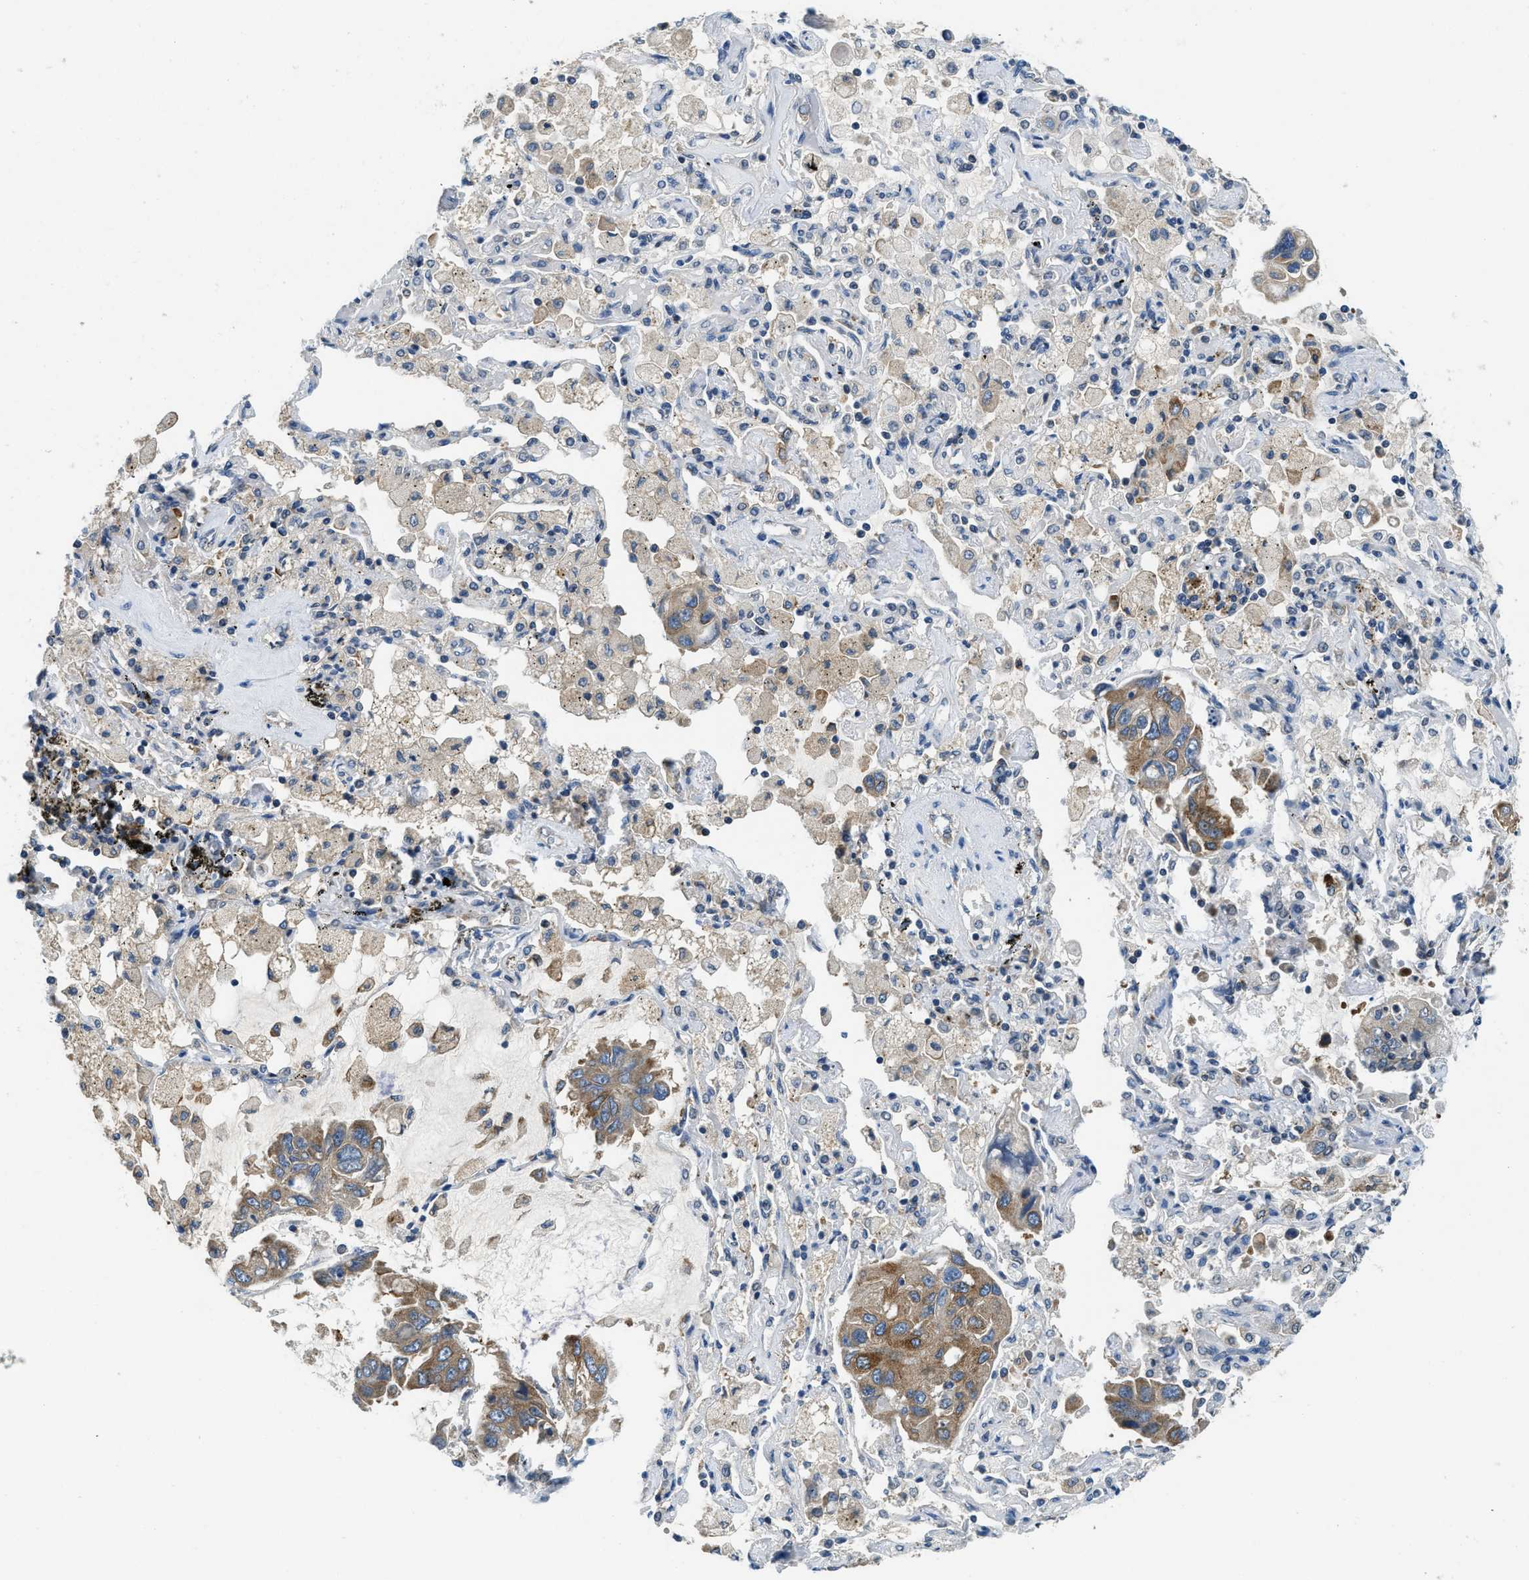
{"staining": {"intensity": "moderate", "quantity": ">75%", "location": "cytoplasmic/membranous"}, "tissue": "lung cancer", "cell_type": "Tumor cells", "image_type": "cancer", "snomed": [{"axis": "morphology", "description": "Adenocarcinoma, NOS"}, {"axis": "topography", "description": "Lung"}], "caption": "There is medium levels of moderate cytoplasmic/membranous expression in tumor cells of lung cancer (adenocarcinoma), as demonstrated by immunohistochemical staining (brown color).", "gene": "BCAP31", "patient": {"sex": "male", "age": 64}}